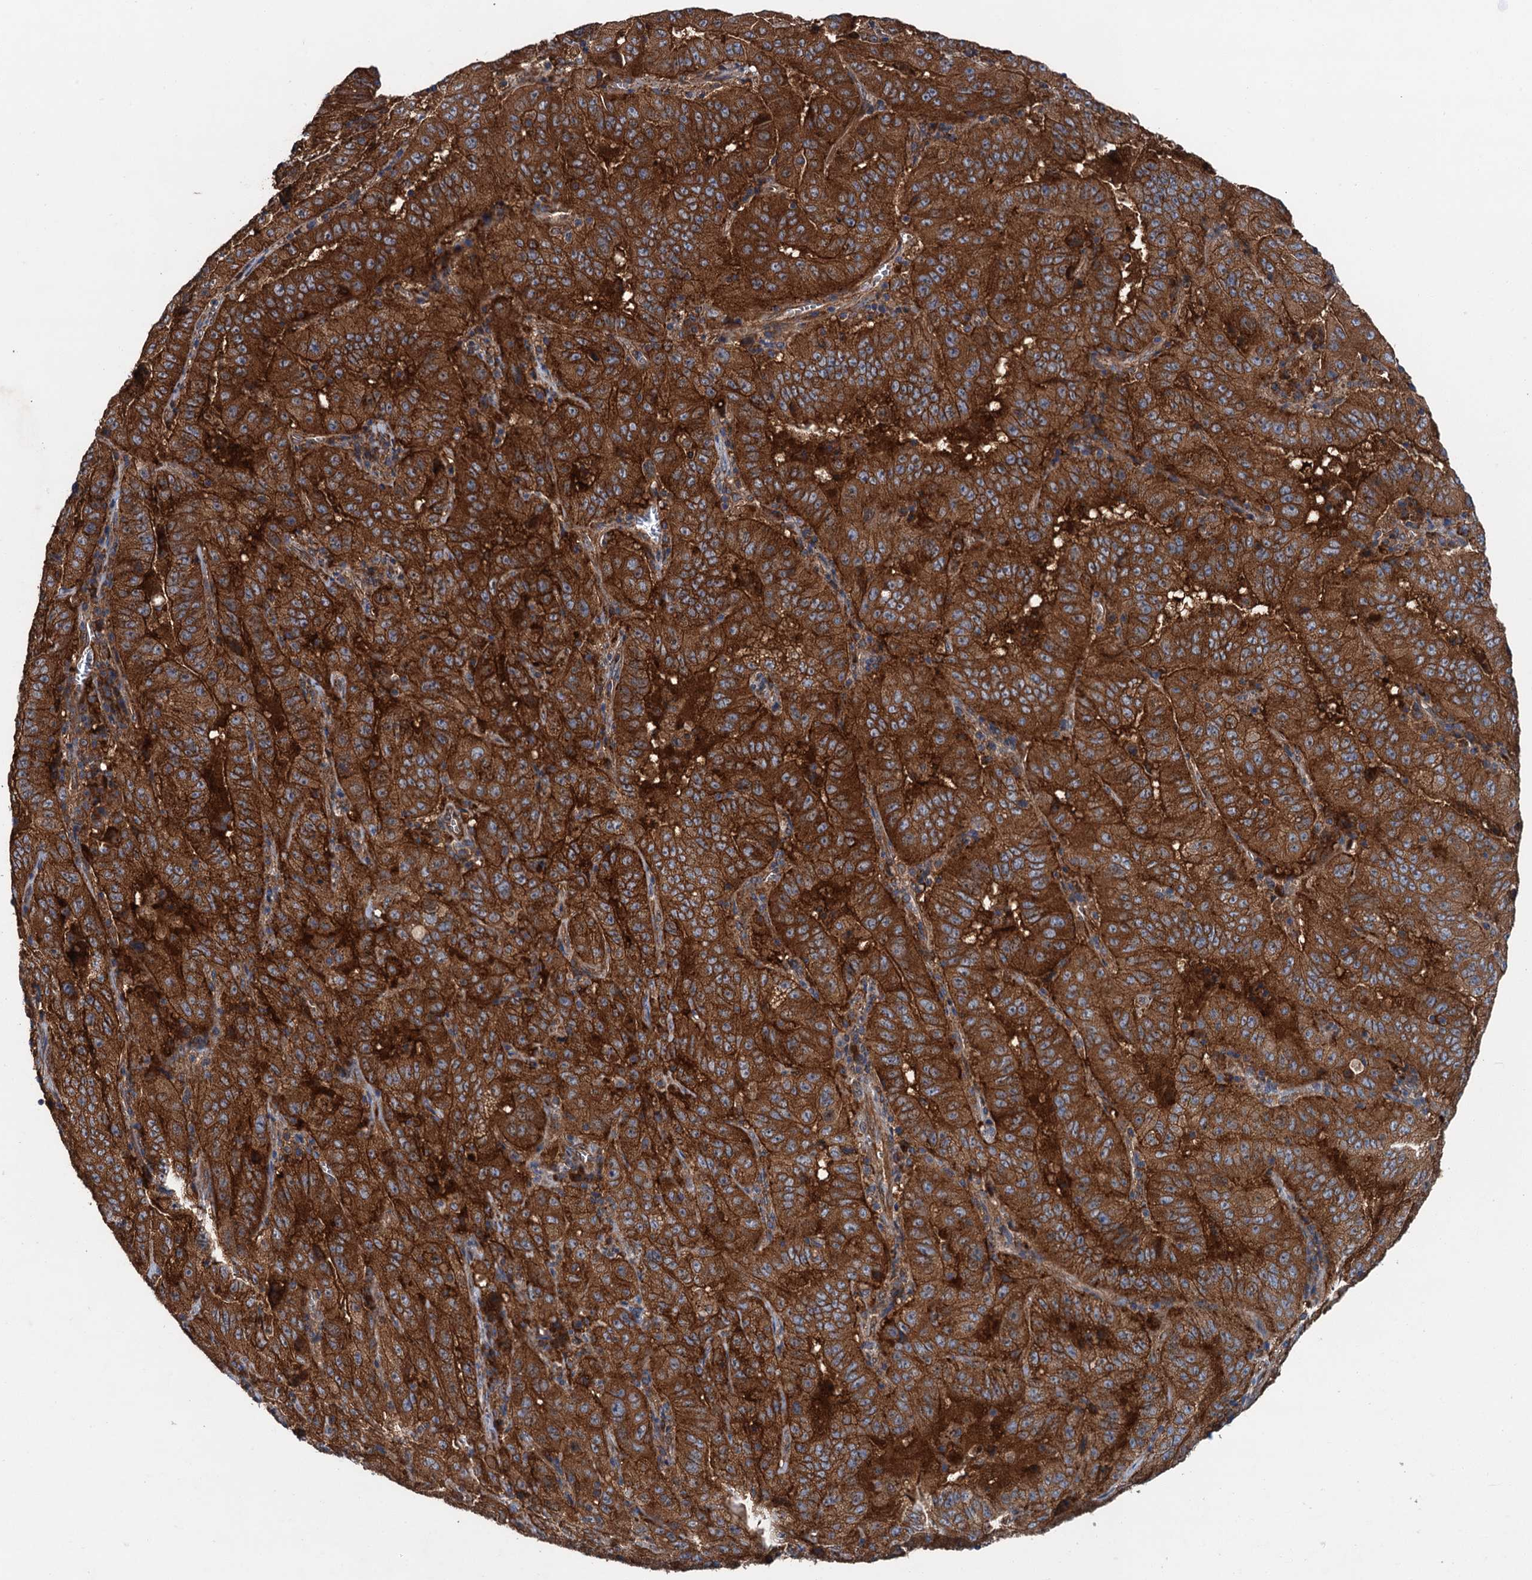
{"staining": {"intensity": "strong", "quantity": ">75%", "location": "cytoplasmic/membranous"}, "tissue": "pancreatic cancer", "cell_type": "Tumor cells", "image_type": "cancer", "snomed": [{"axis": "morphology", "description": "Adenocarcinoma, NOS"}, {"axis": "topography", "description": "Pancreas"}], "caption": "DAB immunohistochemical staining of pancreatic cancer reveals strong cytoplasmic/membranous protein expression in approximately >75% of tumor cells.", "gene": "COG3", "patient": {"sex": "male", "age": 63}}